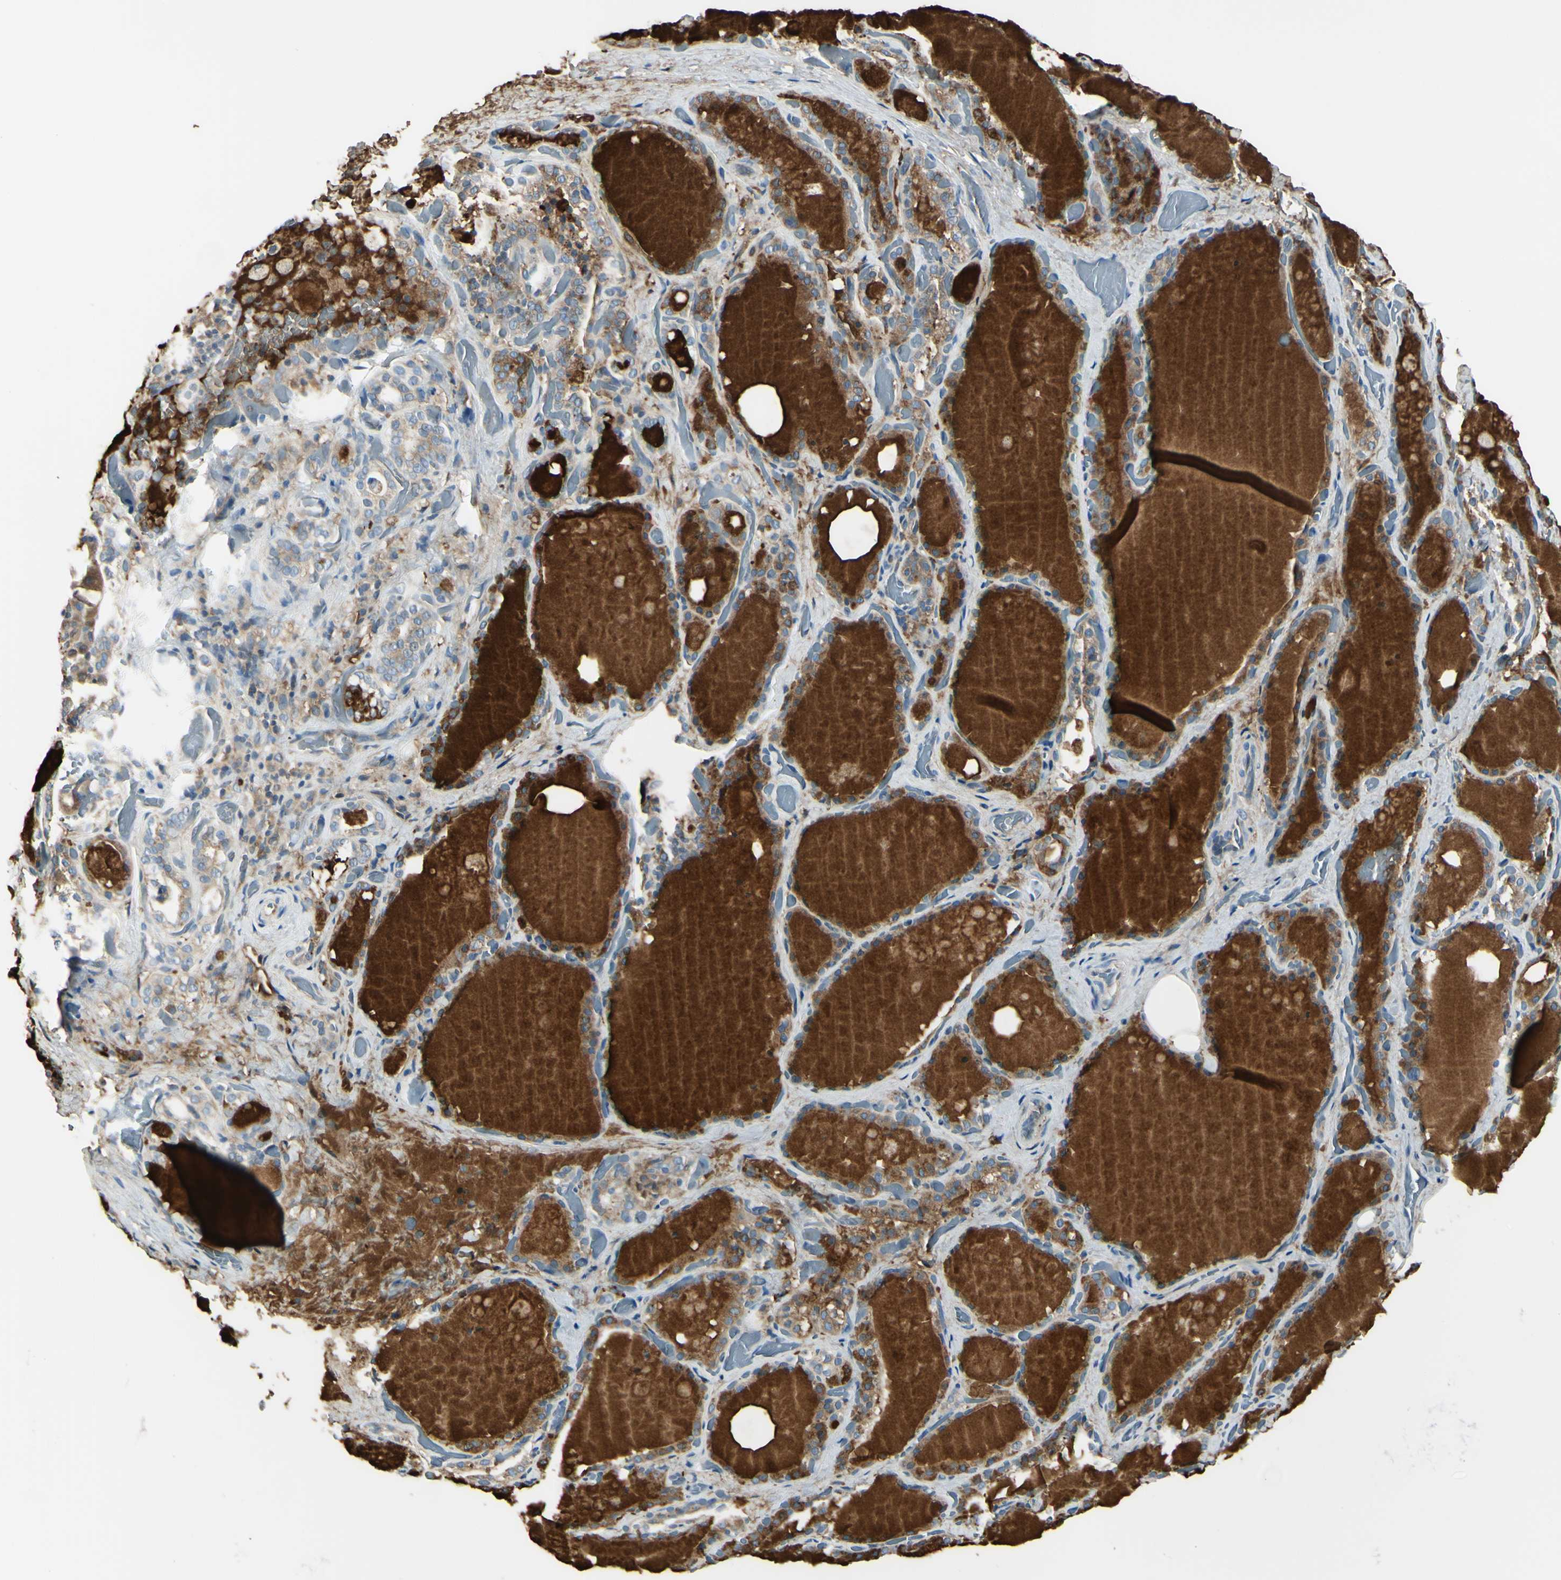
{"staining": {"intensity": "weak", "quantity": ">75%", "location": "cytoplasmic/membranous"}, "tissue": "thyroid gland", "cell_type": "Glandular cells", "image_type": "normal", "snomed": [{"axis": "morphology", "description": "Normal tissue, NOS"}, {"axis": "topography", "description": "Thyroid gland"}], "caption": "Immunohistochemistry staining of normal thyroid gland, which shows low levels of weak cytoplasmic/membranous staining in about >75% of glandular cells indicating weak cytoplasmic/membranous protein positivity. The staining was performed using DAB (3,3'-diaminobenzidine) (brown) for protein detection and nuclei were counterstained in hematoxylin (blue).", "gene": "SELENOS", "patient": {"sex": "male", "age": 61}}